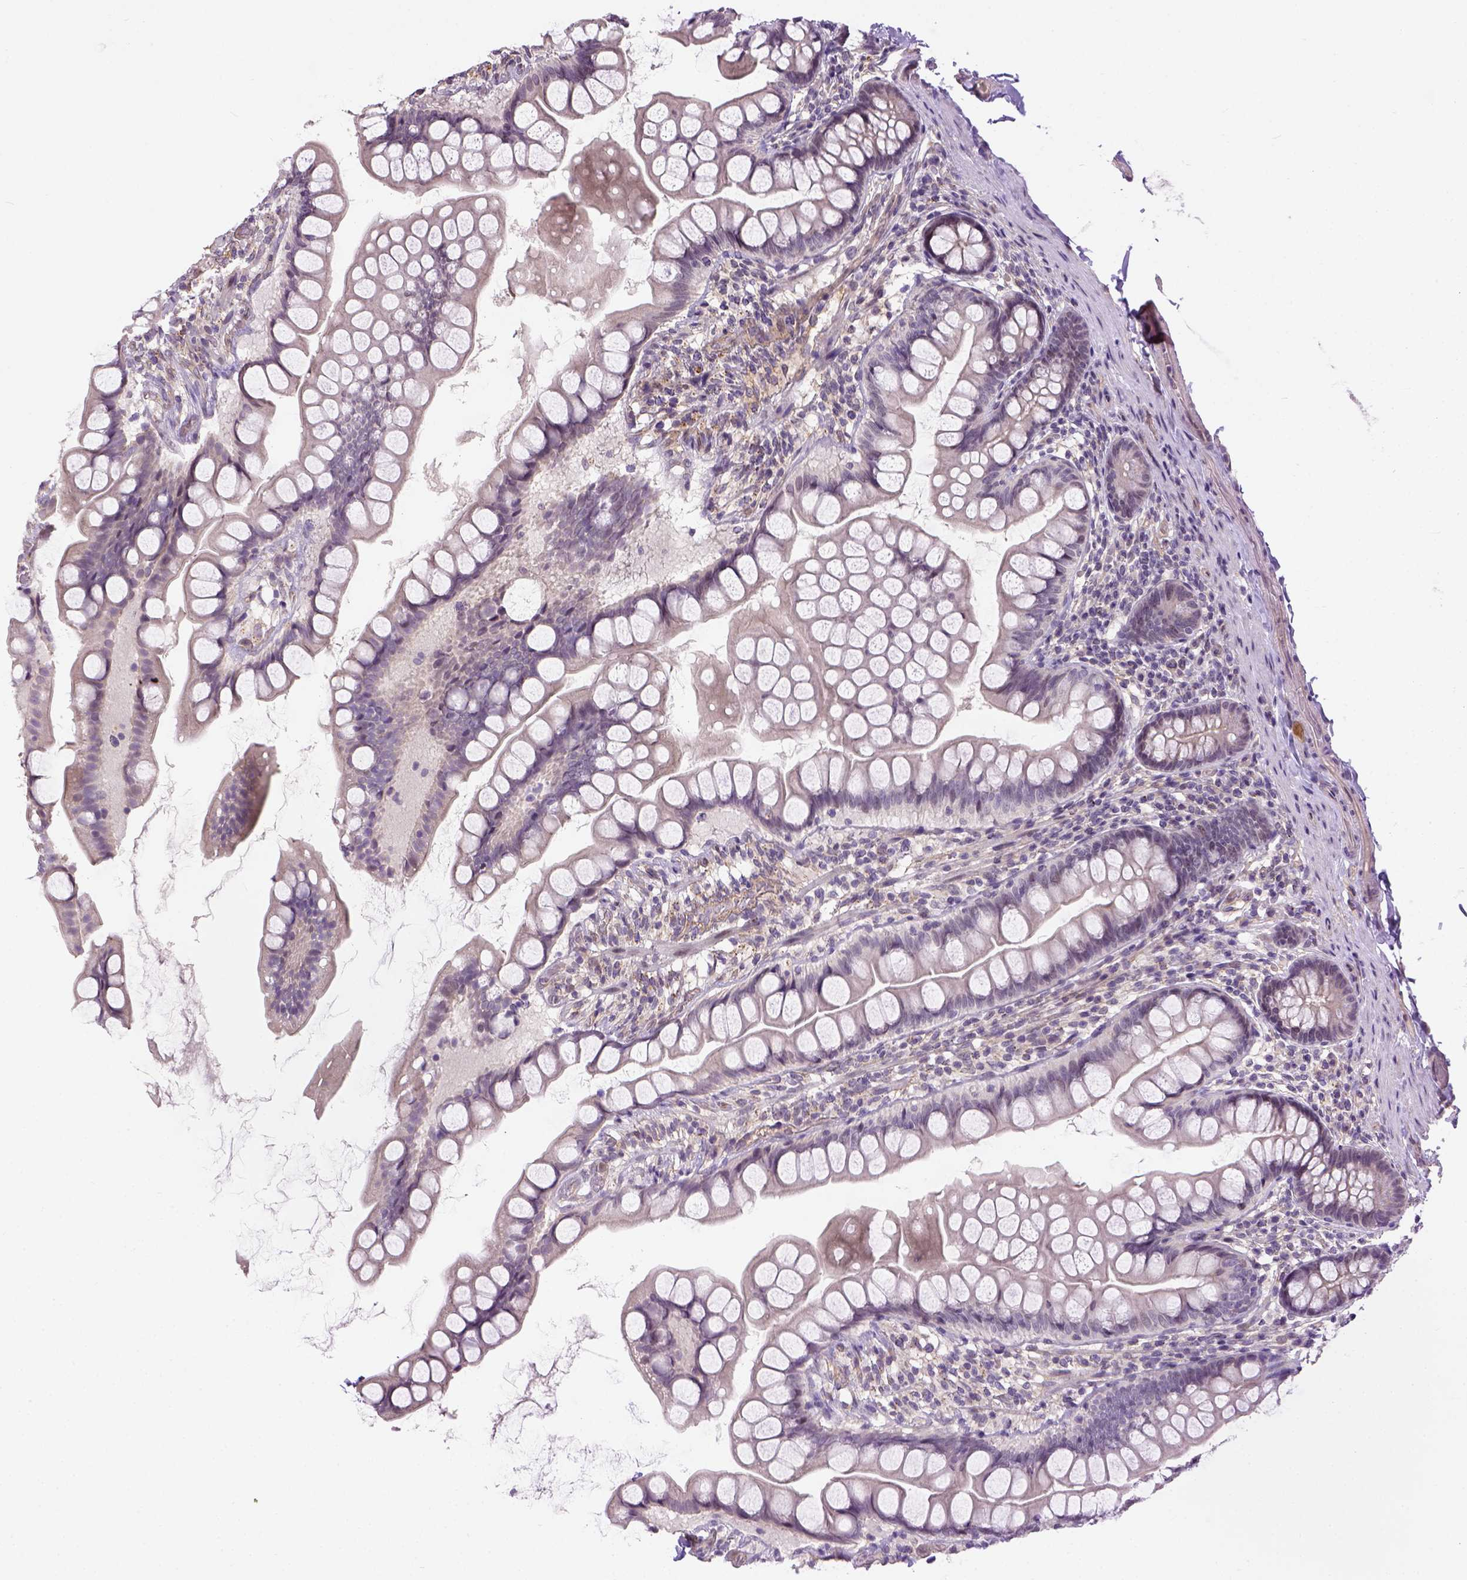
{"staining": {"intensity": "weak", "quantity": ">75%", "location": "cytoplasmic/membranous"}, "tissue": "small intestine", "cell_type": "Glandular cells", "image_type": "normal", "snomed": [{"axis": "morphology", "description": "Normal tissue, NOS"}, {"axis": "topography", "description": "Small intestine"}], "caption": "An IHC micrograph of benign tissue is shown. Protein staining in brown shows weak cytoplasmic/membranous positivity in small intestine within glandular cells.", "gene": "KAZN", "patient": {"sex": "male", "age": 70}}